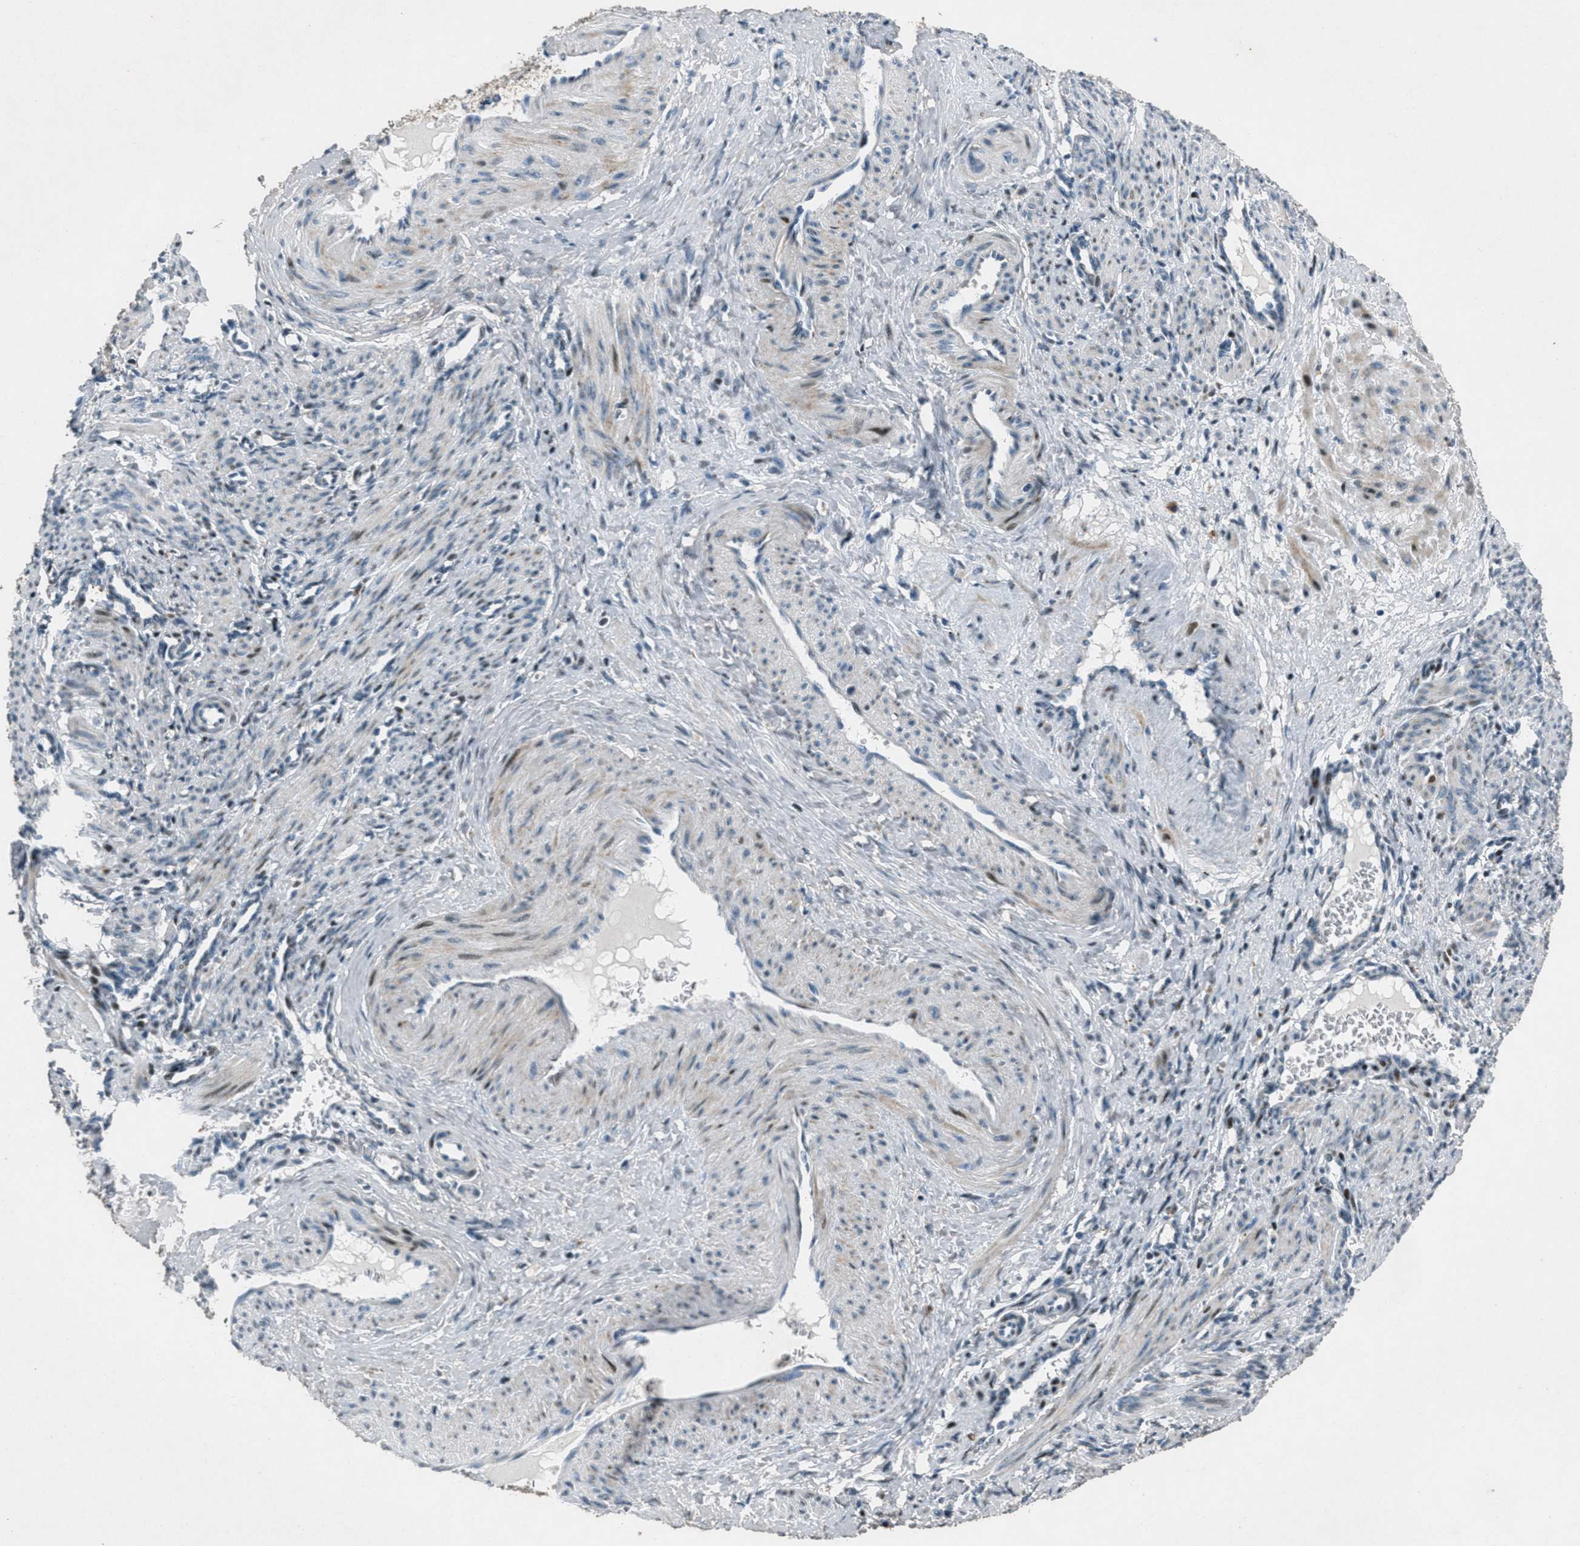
{"staining": {"intensity": "moderate", "quantity": "25%-75%", "location": "cytoplasmic/membranous"}, "tissue": "smooth muscle", "cell_type": "Smooth muscle cells", "image_type": "normal", "snomed": [{"axis": "morphology", "description": "Normal tissue, NOS"}, {"axis": "topography", "description": "Endometrium"}], "caption": "A high-resolution photomicrograph shows immunohistochemistry (IHC) staining of unremarkable smooth muscle, which demonstrates moderate cytoplasmic/membranous staining in about 25%-75% of smooth muscle cells.", "gene": "GPC6", "patient": {"sex": "female", "age": 33}}